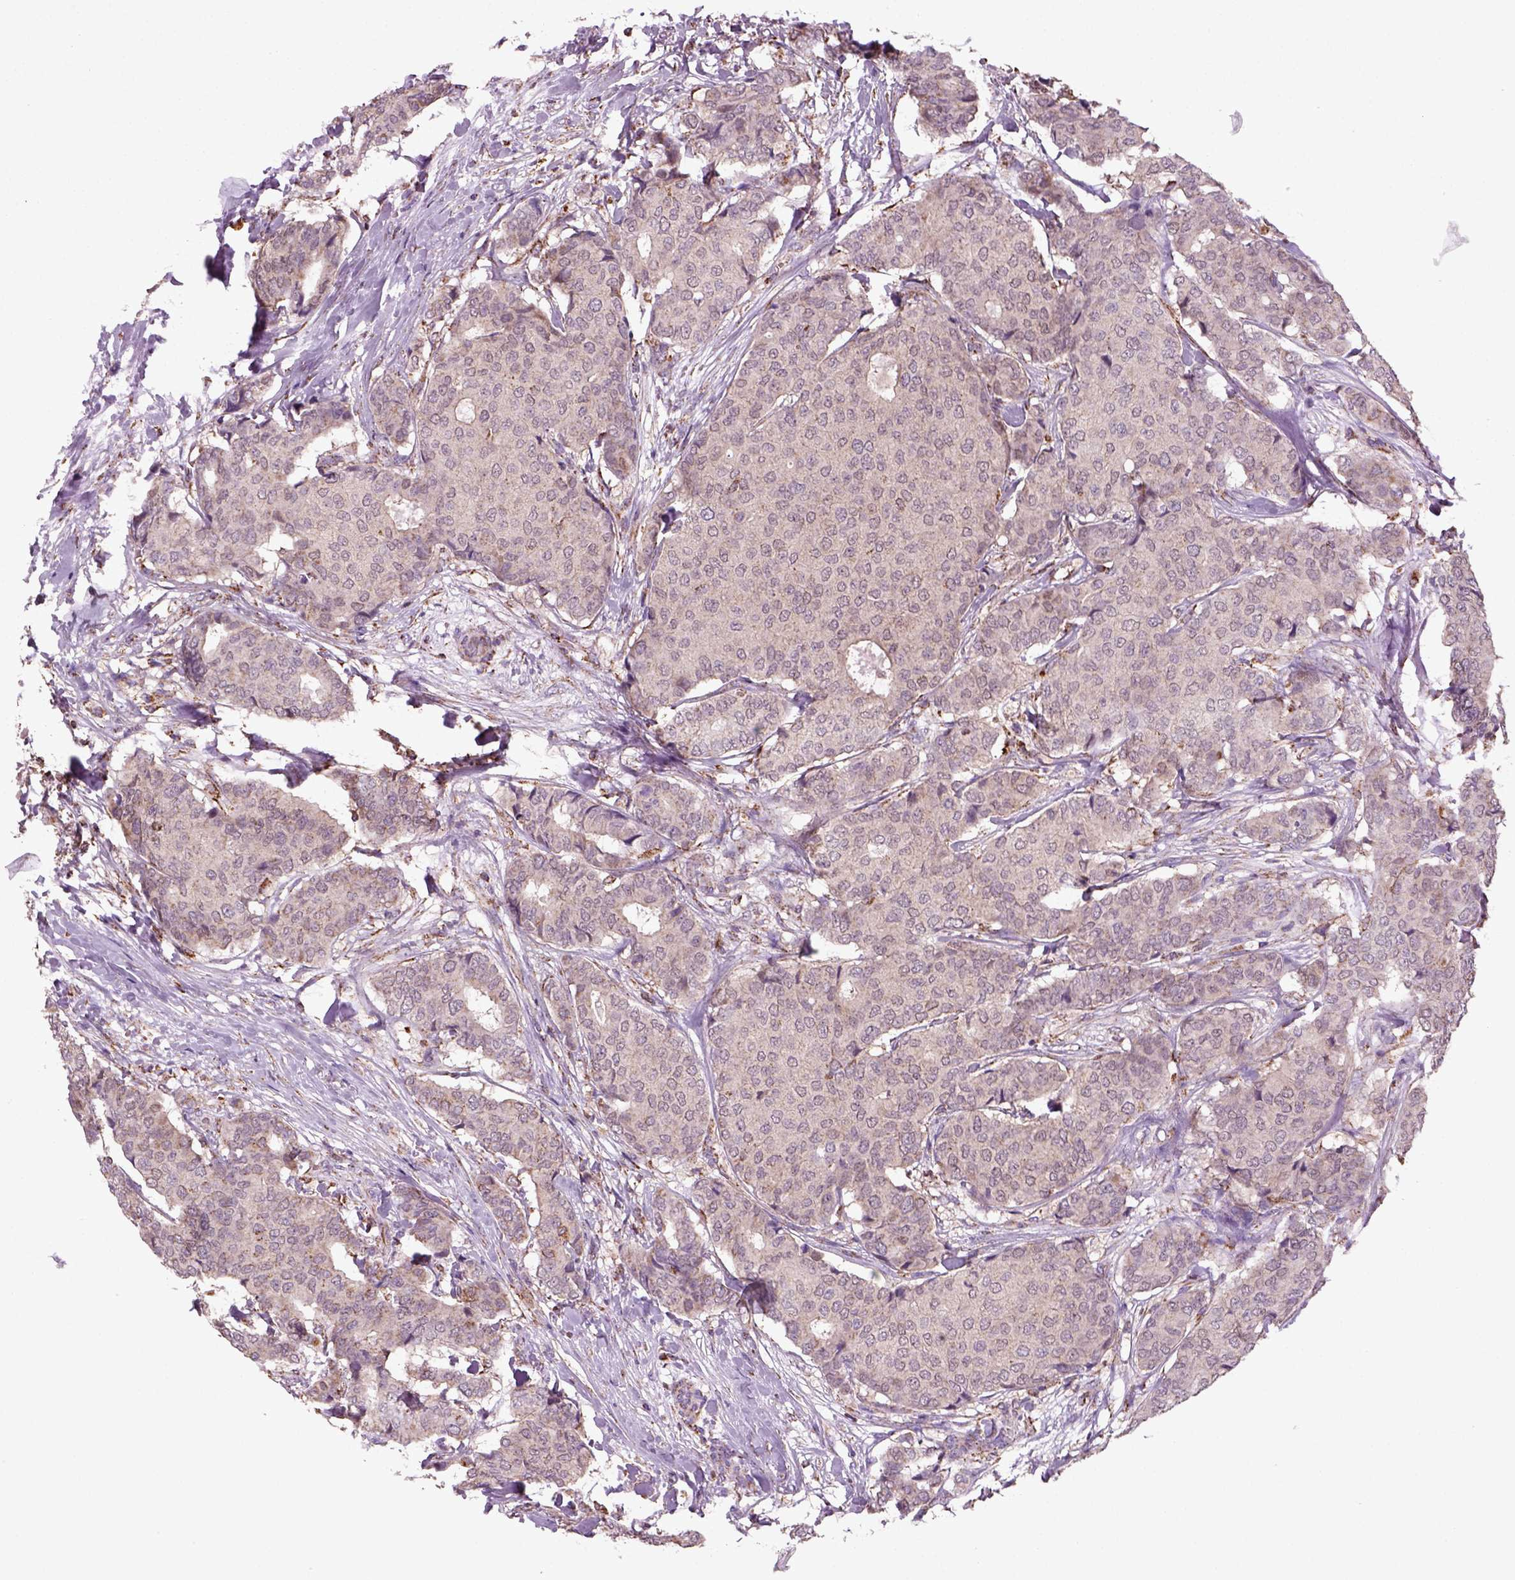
{"staining": {"intensity": "negative", "quantity": "none", "location": "none"}, "tissue": "breast cancer", "cell_type": "Tumor cells", "image_type": "cancer", "snomed": [{"axis": "morphology", "description": "Duct carcinoma"}, {"axis": "topography", "description": "Breast"}], "caption": "Immunohistochemistry of breast cancer displays no expression in tumor cells.", "gene": "NUDT16L1", "patient": {"sex": "female", "age": 75}}